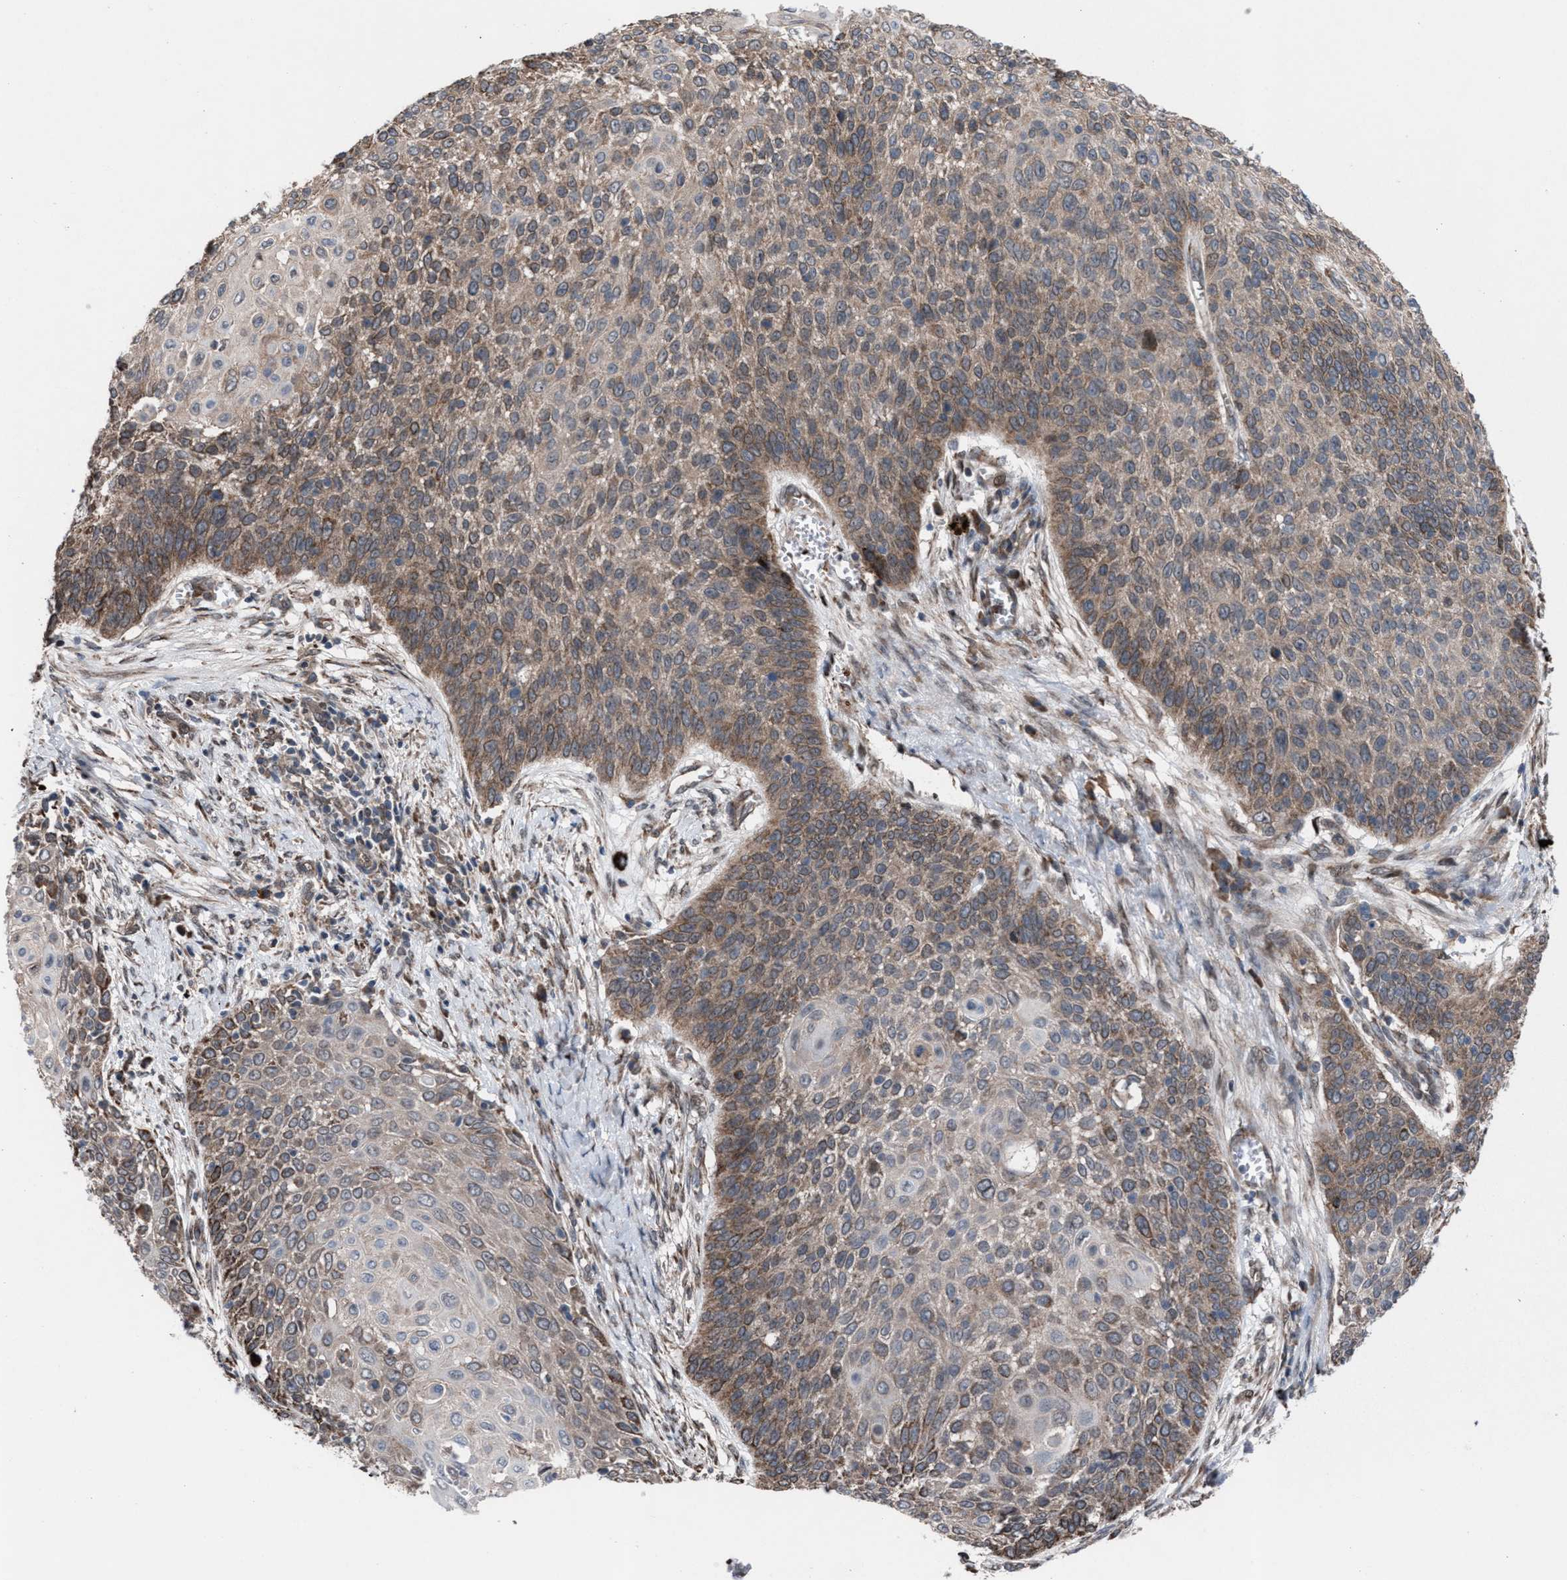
{"staining": {"intensity": "weak", "quantity": ">75%", "location": "cytoplasmic/membranous"}, "tissue": "cervical cancer", "cell_type": "Tumor cells", "image_type": "cancer", "snomed": [{"axis": "morphology", "description": "Squamous cell carcinoma, NOS"}, {"axis": "topography", "description": "Cervix"}], "caption": "The photomicrograph reveals staining of cervical cancer, revealing weak cytoplasmic/membranous protein positivity (brown color) within tumor cells. (DAB IHC, brown staining for protein, blue staining for nuclei).", "gene": "TP53BP2", "patient": {"sex": "female", "age": 39}}